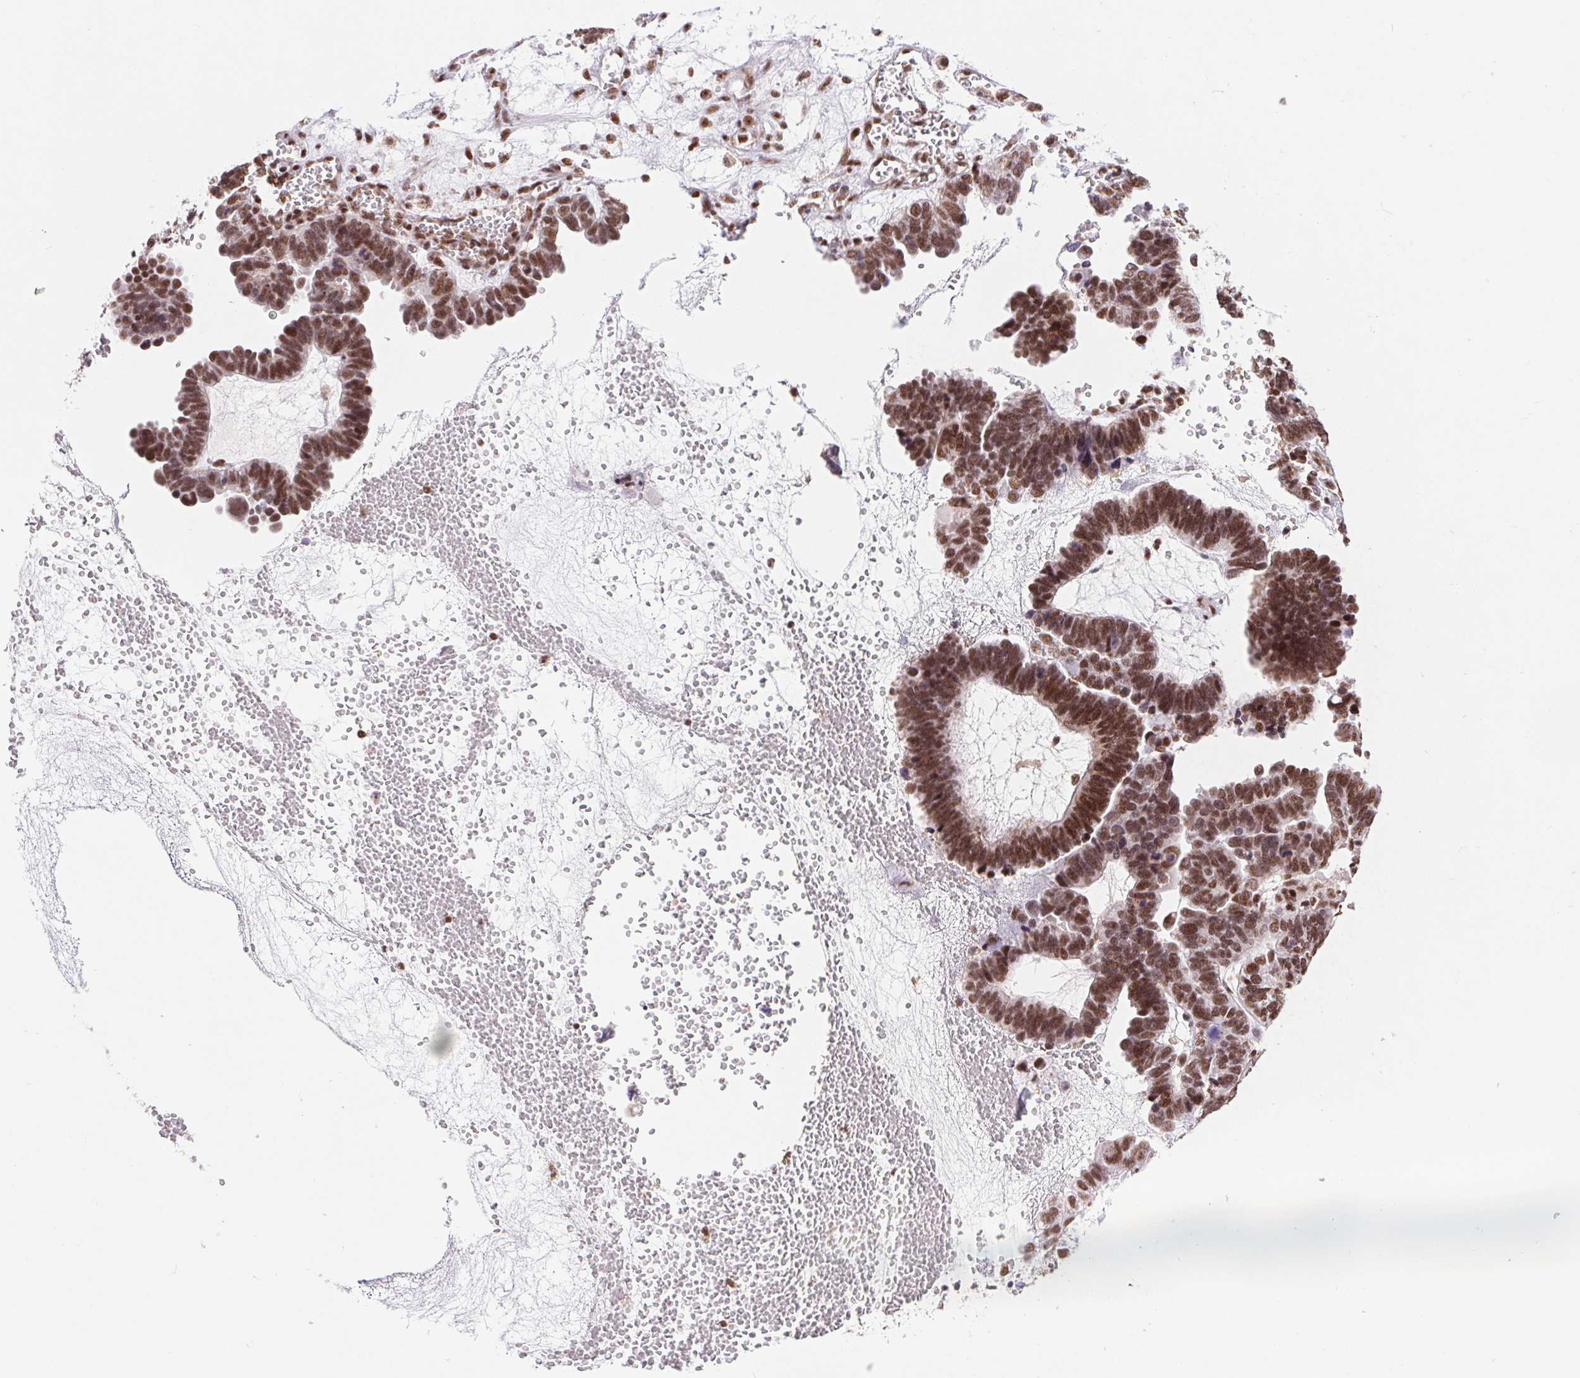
{"staining": {"intensity": "moderate", "quantity": ">75%", "location": "nuclear"}, "tissue": "ovarian cancer", "cell_type": "Tumor cells", "image_type": "cancer", "snomed": [{"axis": "morphology", "description": "Cystadenocarcinoma, serous, NOS"}, {"axis": "topography", "description": "Ovary"}], "caption": "A medium amount of moderate nuclear expression is identified in about >75% of tumor cells in ovarian cancer (serous cystadenocarcinoma) tissue.", "gene": "SREK1", "patient": {"sex": "female", "age": 51}}